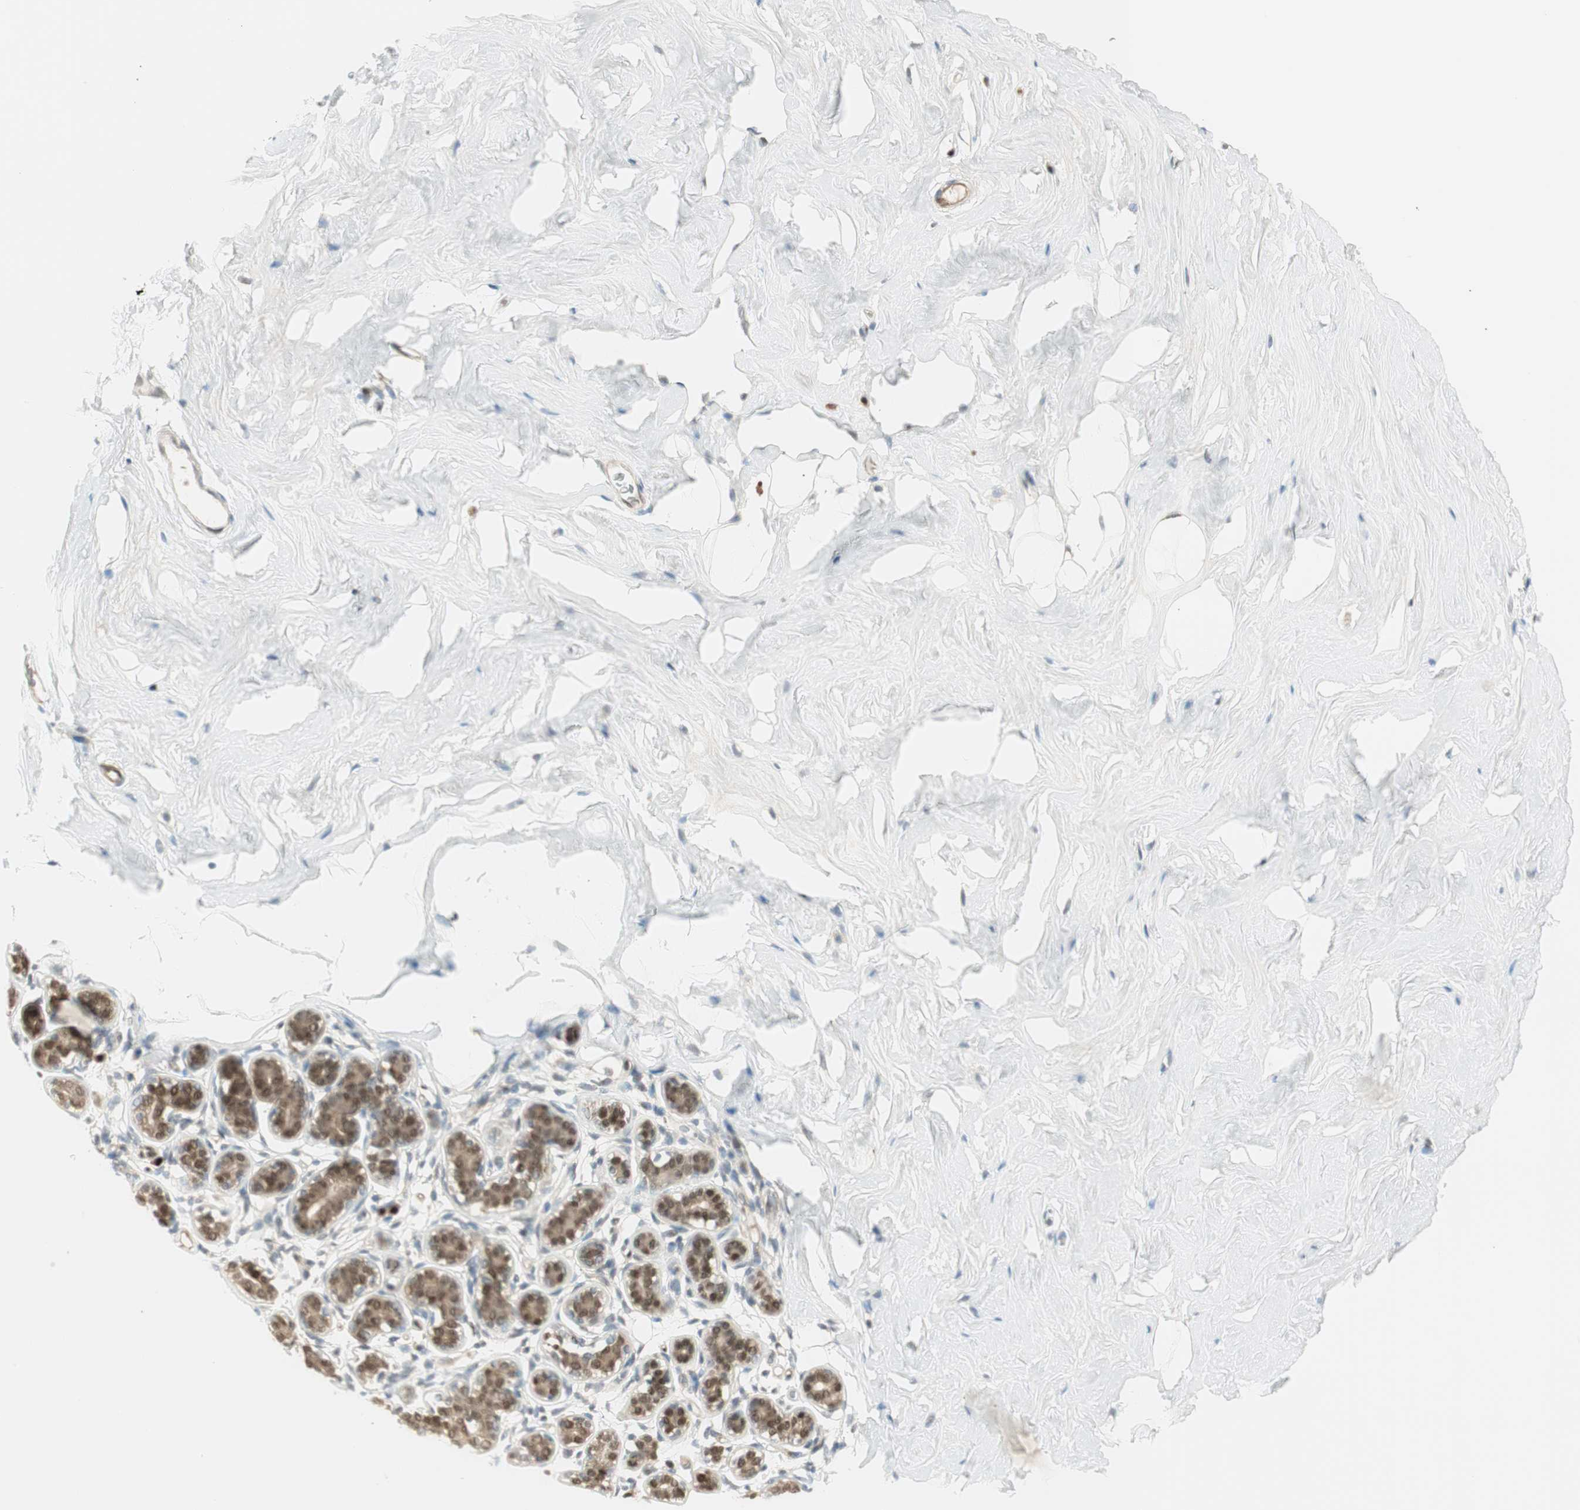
{"staining": {"intensity": "negative", "quantity": "none", "location": "none"}, "tissue": "breast", "cell_type": "Adipocytes", "image_type": "normal", "snomed": [{"axis": "morphology", "description": "Normal tissue, NOS"}, {"axis": "topography", "description": "Breast"}], "caption": "Immunohistochemistry (IHC) histopathology image of unremarkable human breast stained for a protein (brown), which displays no expression in adipocytes. (Brightfield microscopy of DAB immunohistochemistry (IHC) at high magnification).", "gene": "LTA4H", "patient": {"sex": "female", "age": 75}}